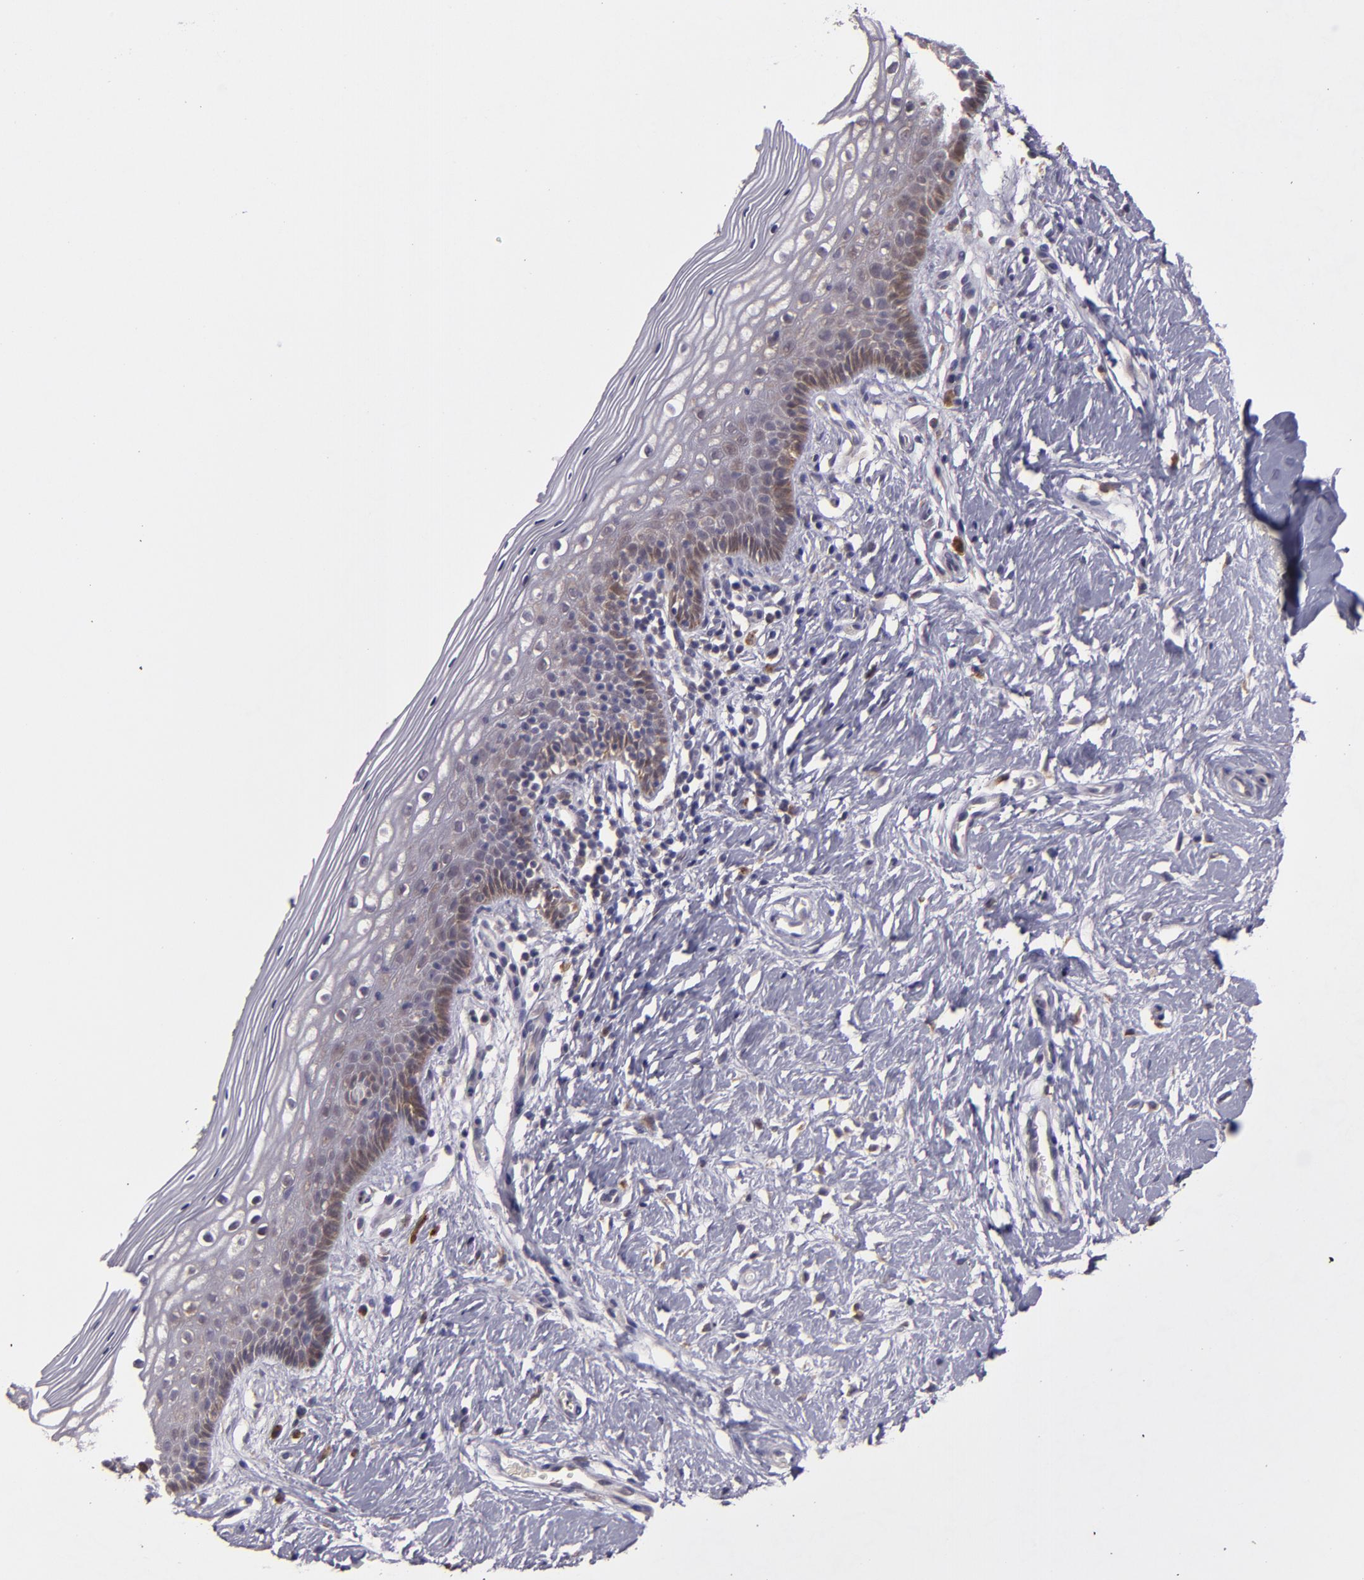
{"staining": {"intensity": "weak", "quantity": "<25%", "location": "cytoplasmic/membranous"}, "tissue": "vagina", "cell_type": "Squamous epithelial cells", "image_type": "normal", "snomed": [{"axis": "morphology", "description": "Normal tissue, NOS"}, {"axis": "topography", "description": "Vagina"}], "caption": "This is a image of IHC staining of normal vagina, which shows no positivity in squamous epithelial cells.", "gene": "FHIT", "patient": {"sex": "female", "age": 46}}